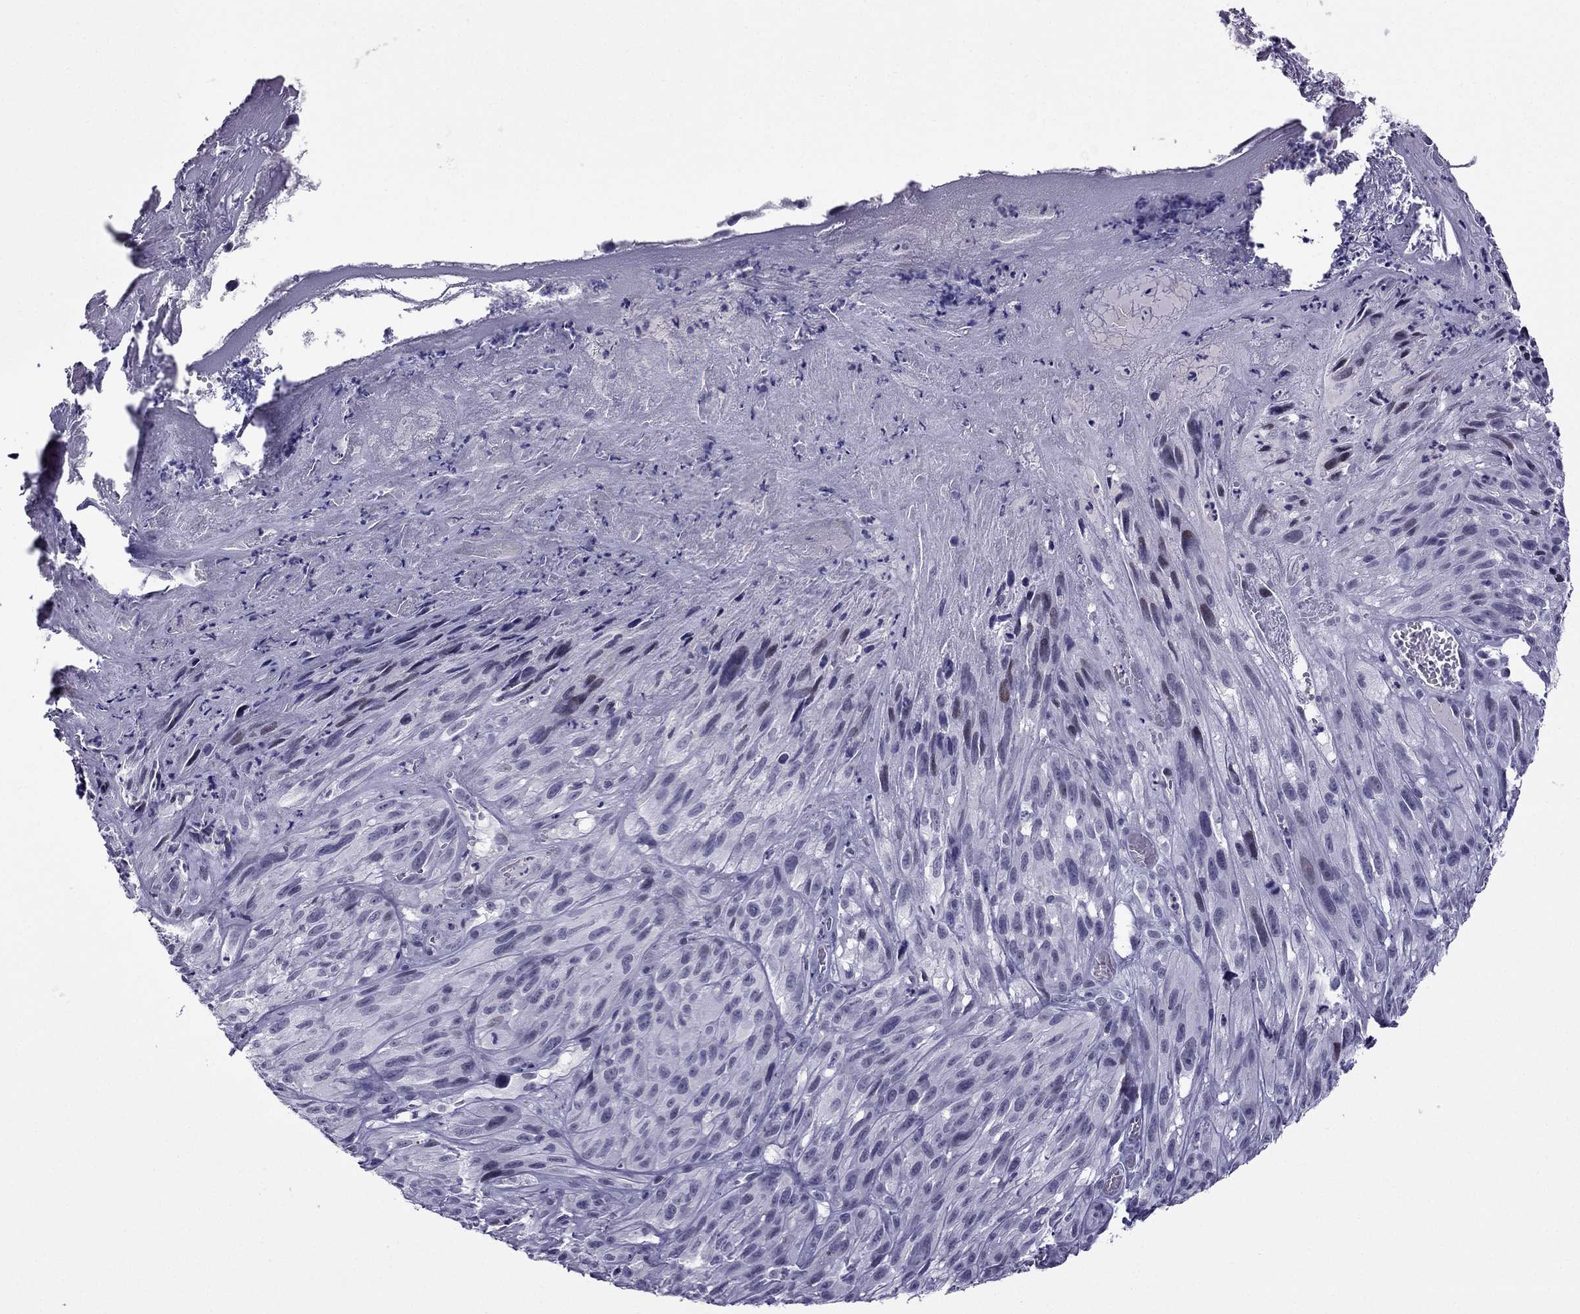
{"staining": {"intensity": "negative", "quantity": "none", "location": "none"}, "tissue": "melanoma", "cell_type": "Tumor cells", "image_type": "cancer", "snomed": [{"axis": "morphology", "description": "Malignant melanoma, NOS"}, {"axis": "topography", "description": "Skin"}], "caption": "Immunohistochemical staining of malignant melanoma exhibits no significant expression in tumor cells.", "gene": "MYLK3", "patient": {"sex": "male", "age": 51}}